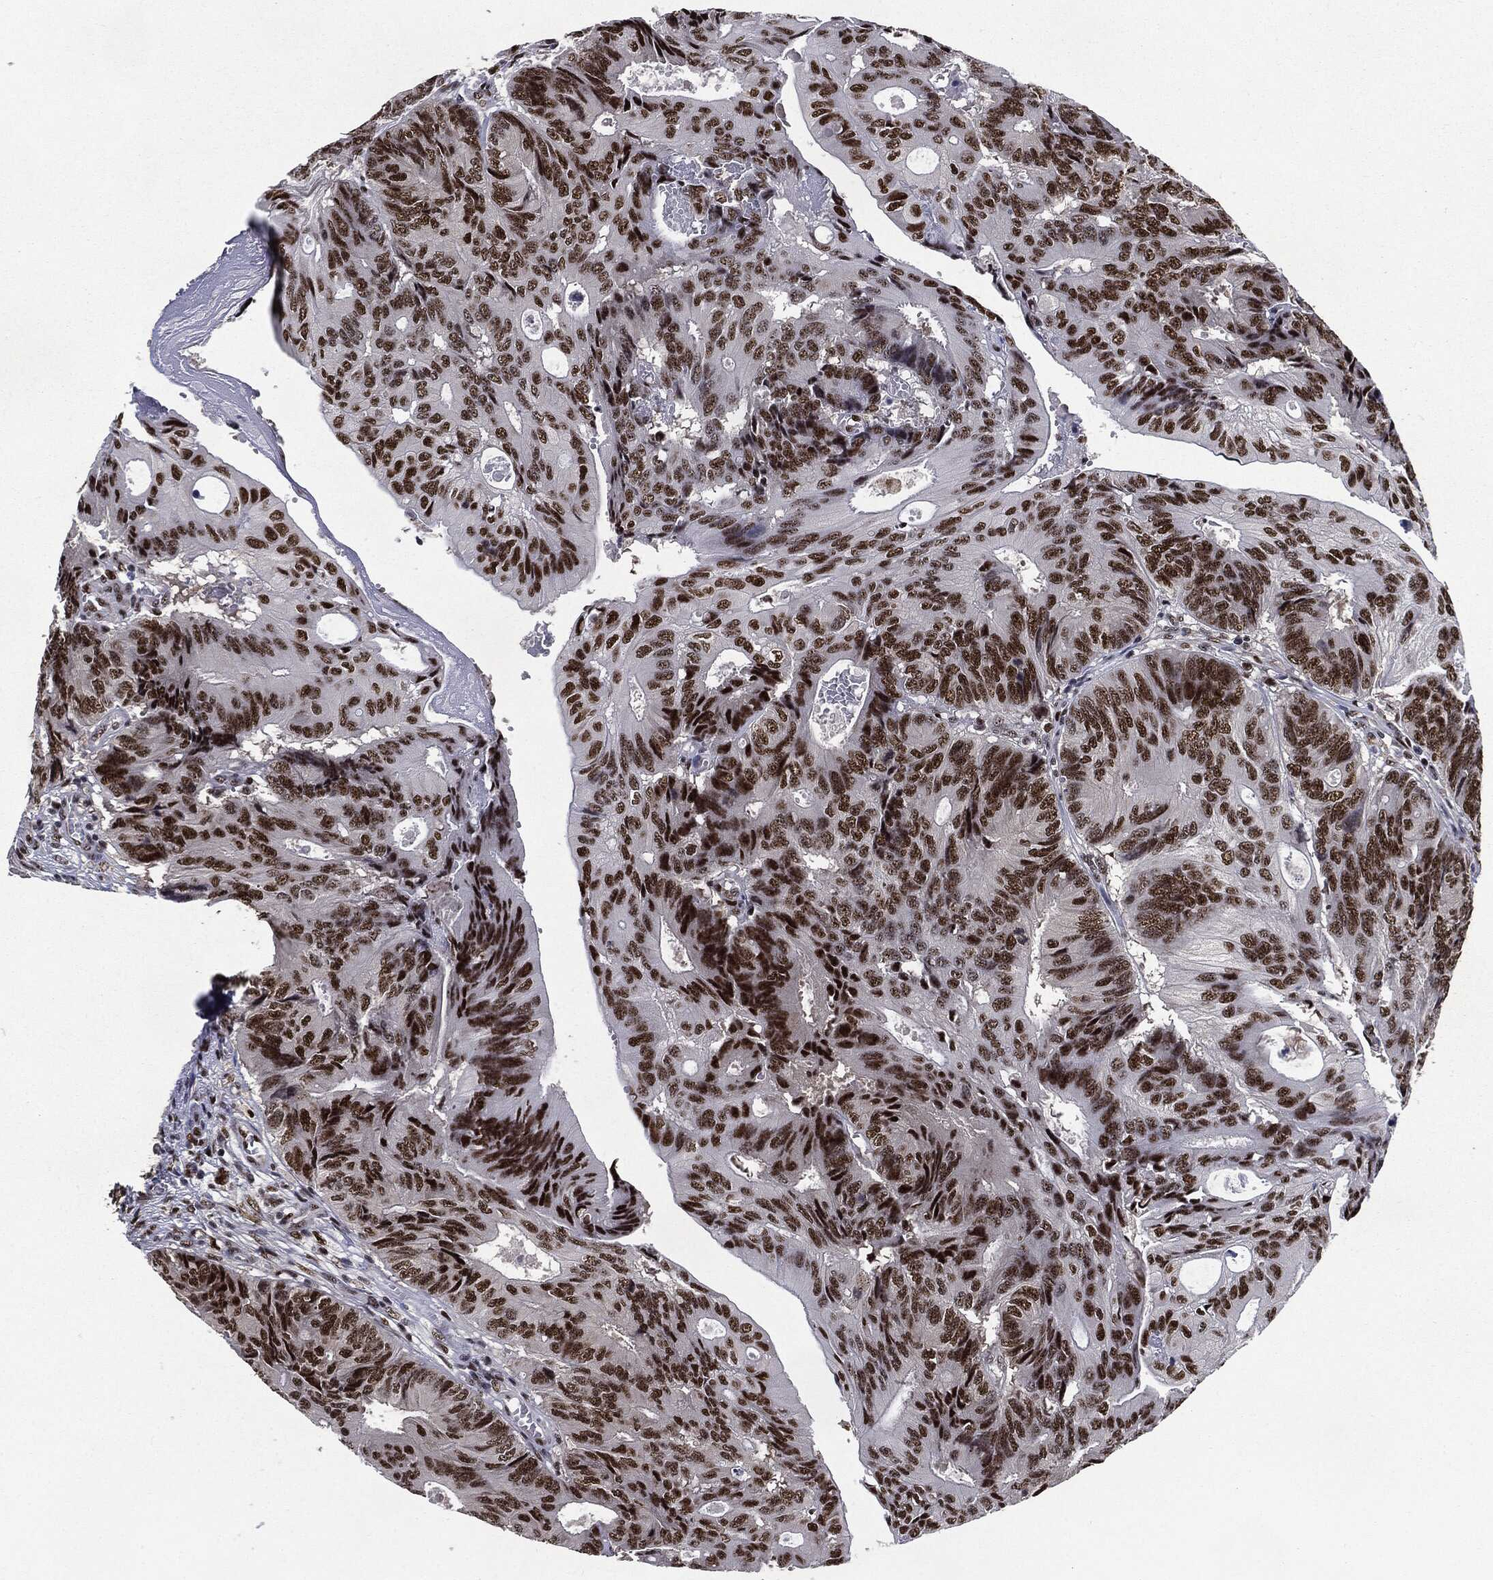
{"staining": {"intensity": "strong", "quantity": ">75%", "location": "nuclear"}, "tissue": "colorectal cancer", "cell_type": "Tumor cells", "image_type": "cancer", "snomed": [{"axis": "morphology", "description": "Normal tissue, NOS"}, {"axis": "morphology", "description": "Adenocarcinoma, NOS"}, {"axis": "topography", "description": "Colon"}], "caption": "This histopathology image shows adenocarcinoma (colorectal) stained with IHC to label a protein in brown. The nuclear of tumor cells show strong positivity for the protein. Nuclei are counter-stained blue.", "gene": "JUN", "patient": {"sex": "male", "age": 65}}